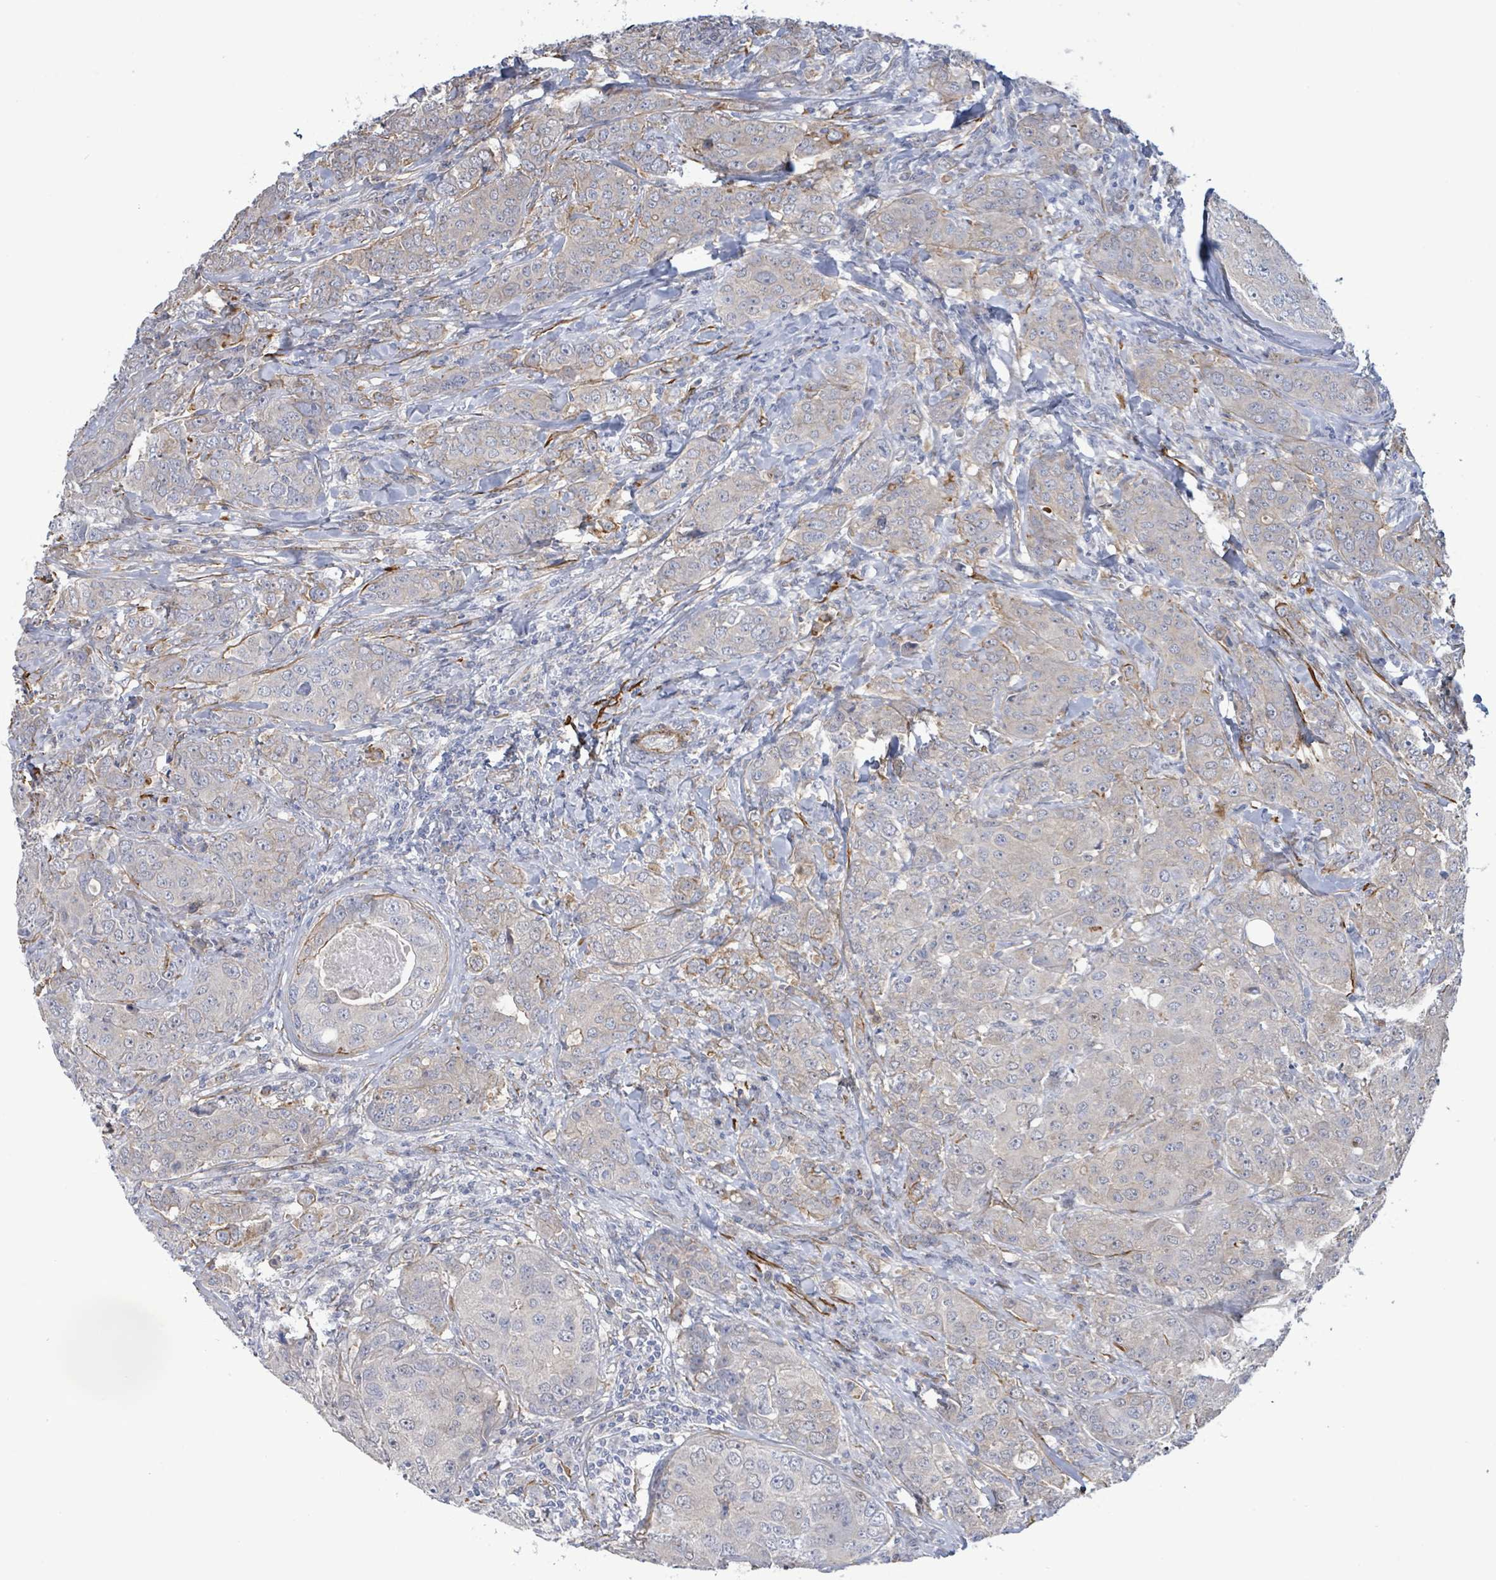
{"staining": {"intensity": "negative", "quantity": "none", "location": "none"}, "tissue": "breast cancer", "cell_type": "Tumor cells", "image_type": "cancer", "snomed": [{"axis": "morphology", "description": "Duct carcinoma"}, {"axis": "topography", "description": "Breast"}], "caption": "High magnification brightfield microscopy of invasive ductal carcinoma (breast) stained with DAB (3,3'-diaminobenzidine) (brown) and counterstained with hematoxylin (blue): tumor cells show no significant staining.", "gene": "DMRTC1B", "patient": {"sex": "female", "age": 43}}